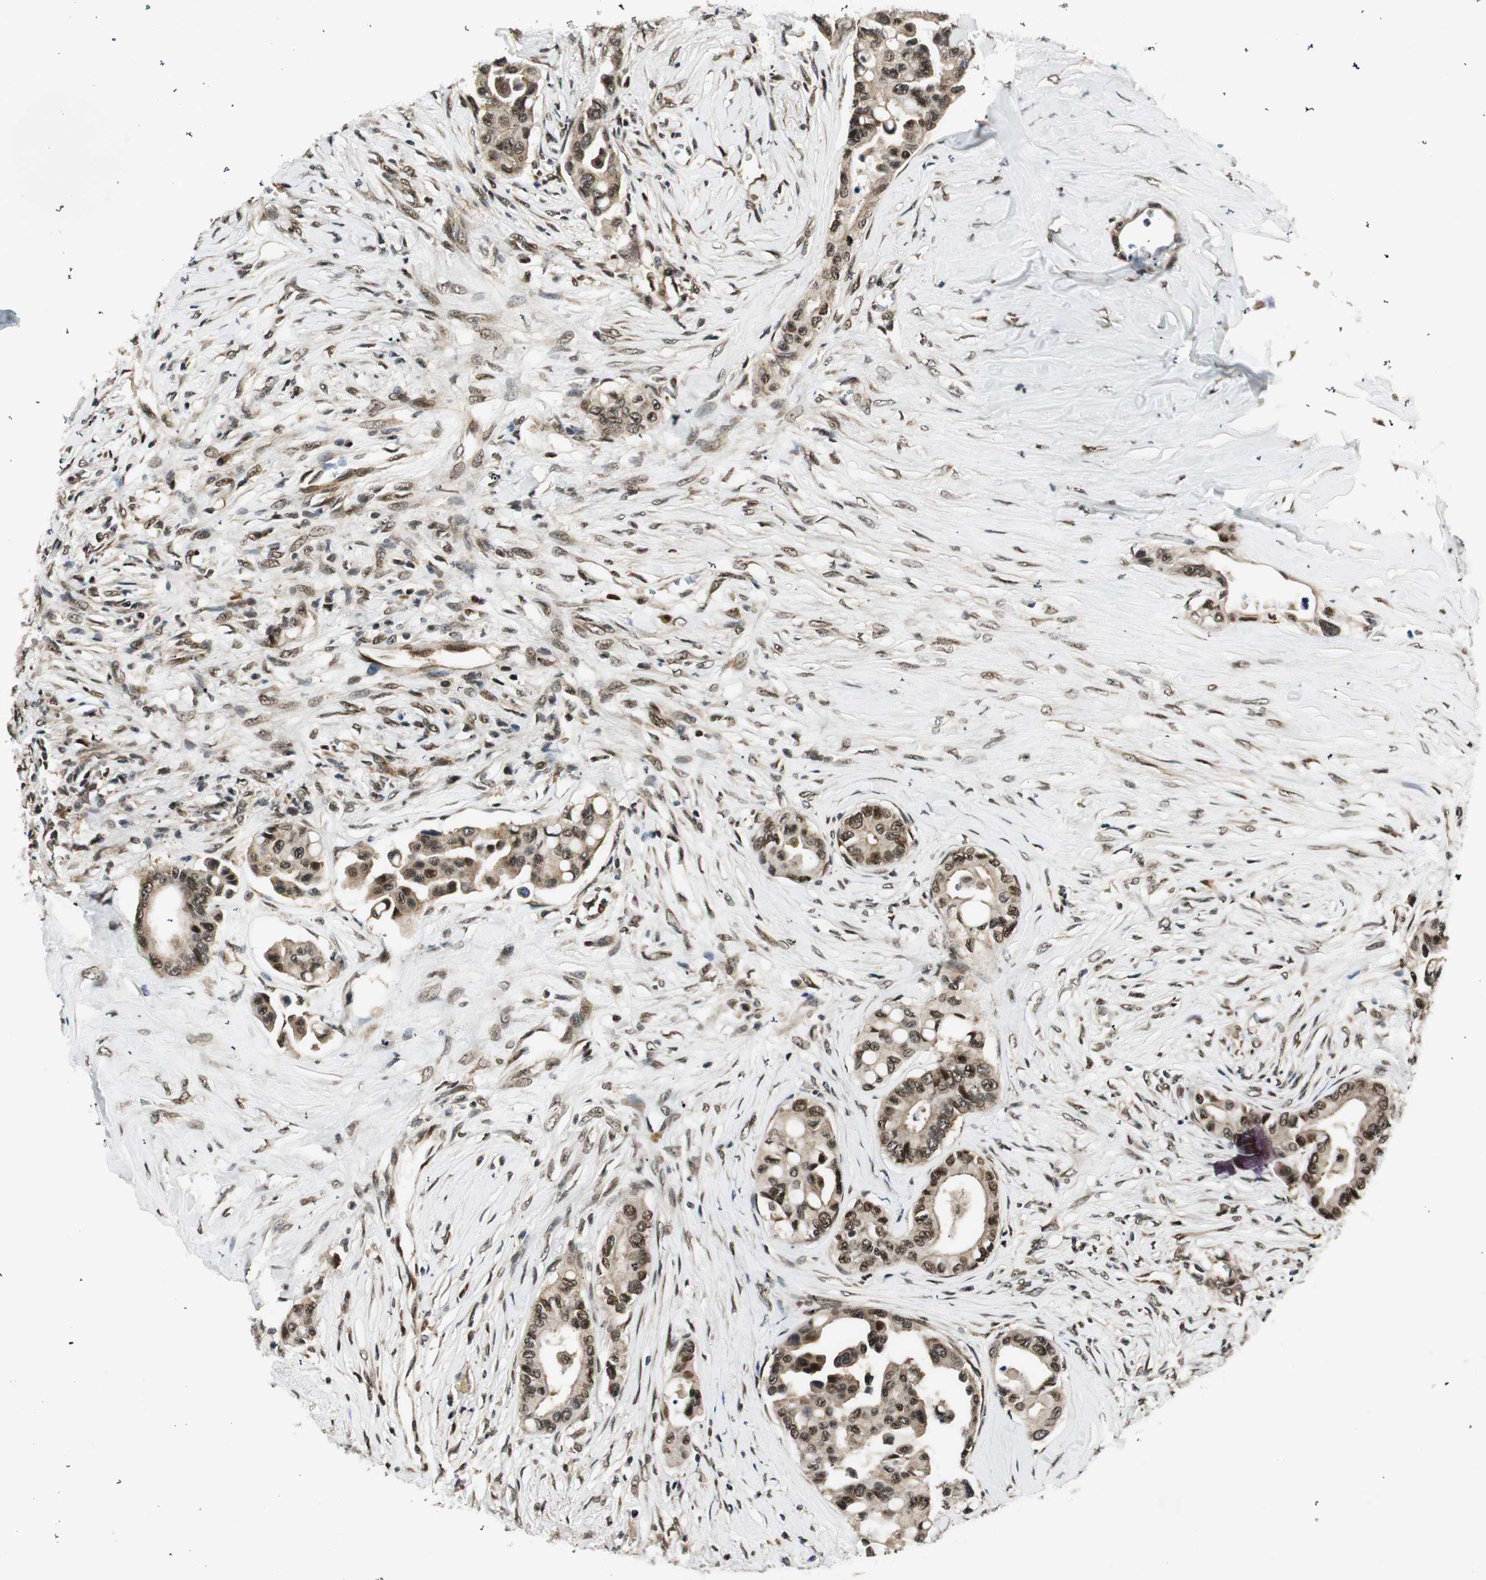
{"staining": {"intensity": "moderate", "quantity": ">75%", "location": "cytoplasmic/membranous,nuclear"}, "tissue": "colorectal cancer", "cell_type": "Tumor cells", "image_type": "cancer", "snomed": [{"axis": "morphology", "description": "Normal tissue, NOS"}, {"axis": "morphology", "description": "Adenocarcinoma, NOS"}, {"axis": "topography", "description": "Colon"}], "caption": "Colorectal cancer was stained to show a protein in brown. There is medium levels of moderate cytoplasmic/membranous and nuclear positivity in approximately >75% of tumor cells. (IHC, brightfield microscopy, high magnification).", "gene": "RING1", "patient": {"sex": "male", "age": 82}}